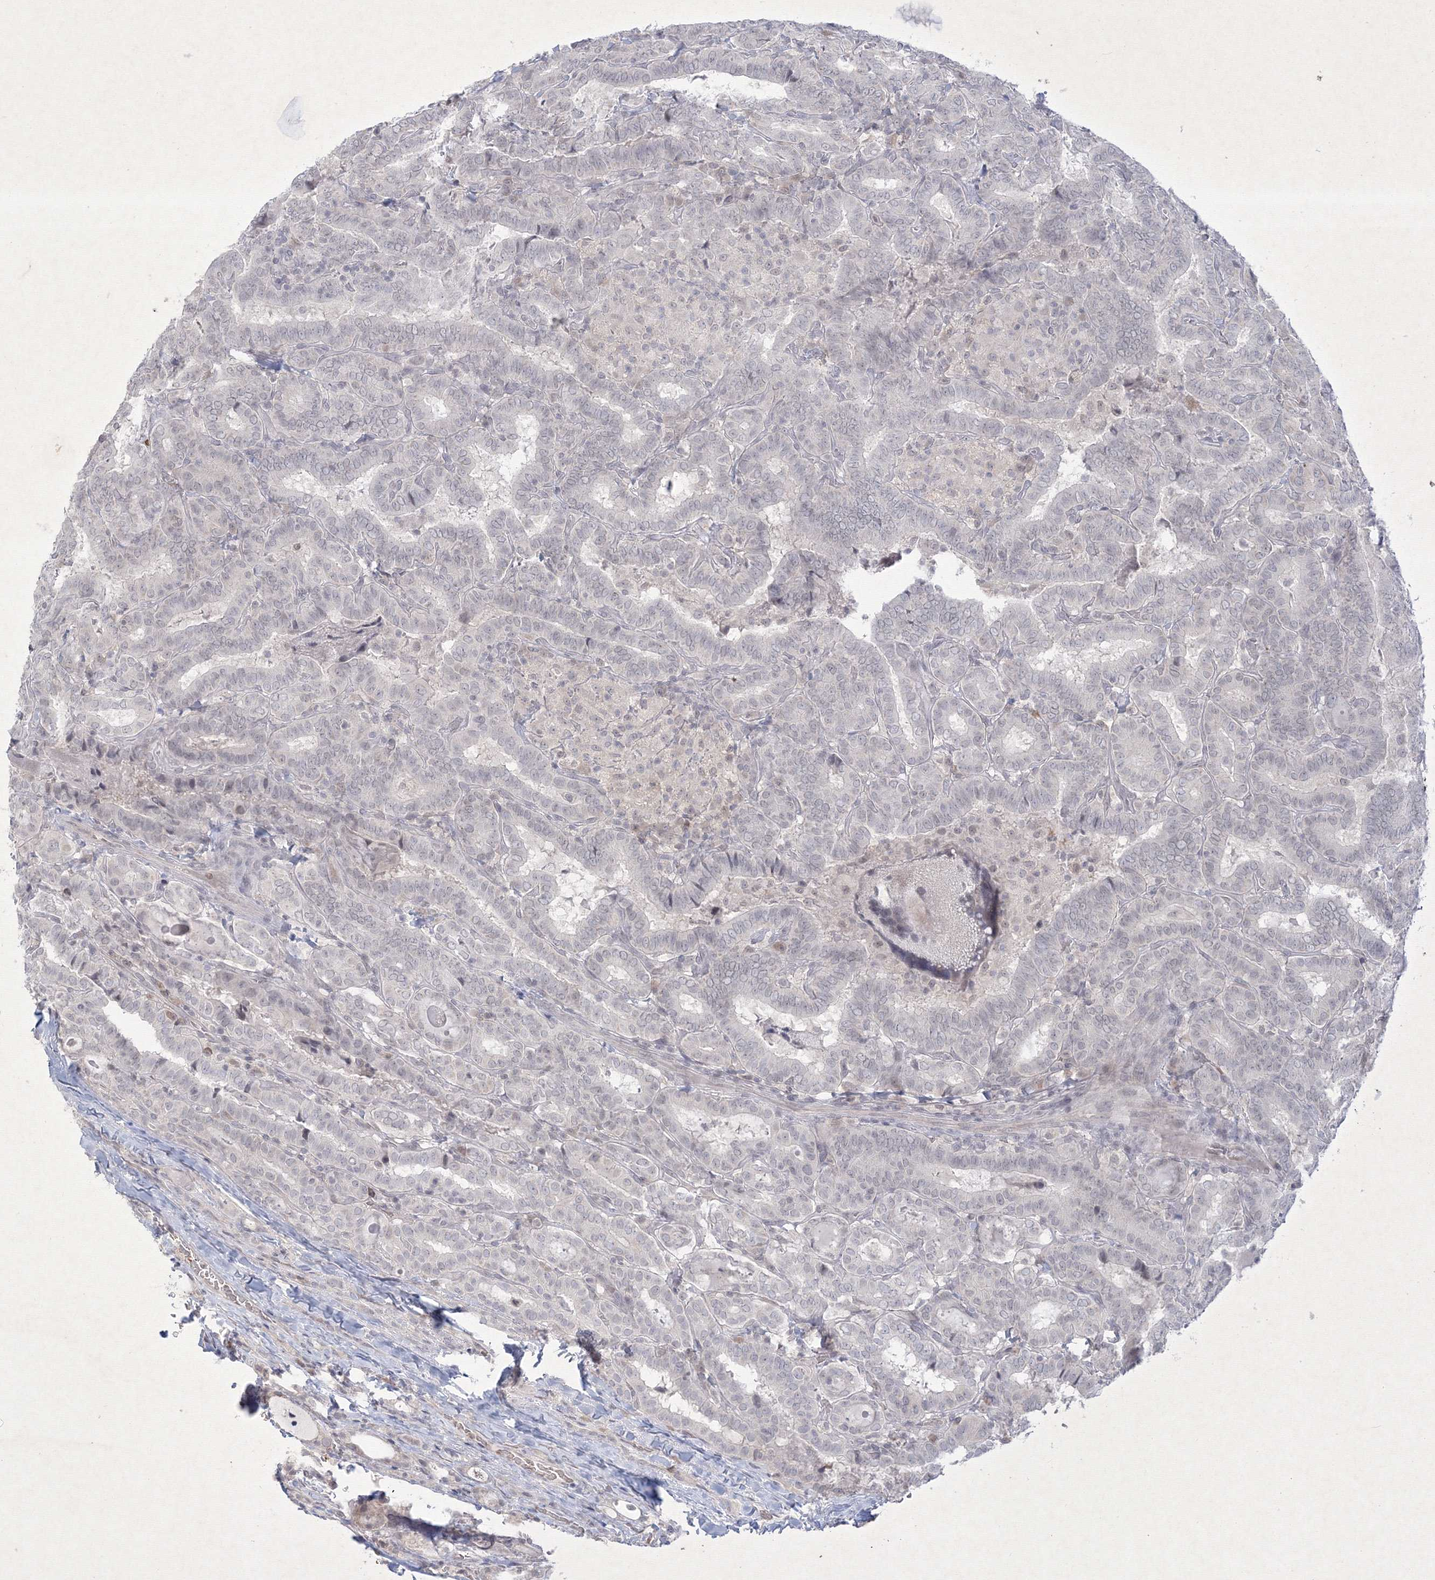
{"staining": {"intensity": "negative", "quantity": "none", "location": "none"}, "tissue": "thyroid cancer", "cell_type": "Tumor cells", "image_type": "cancer", "snomed": [{"axis": "morphology", "description": "Papillary adenocarcinoma, NOS"}, {"axis": "topography", "description": "Thyroid gland"}], "caption": "High power microscopy histopathology image of an immunohistochemistry (IHC) photomicrograph of papillary adenocarcinoma (thyroid), revealing no significant expression in tumor cells.", "gene": "NXPE3", "patient": {"sex": "female", "age": 72}}